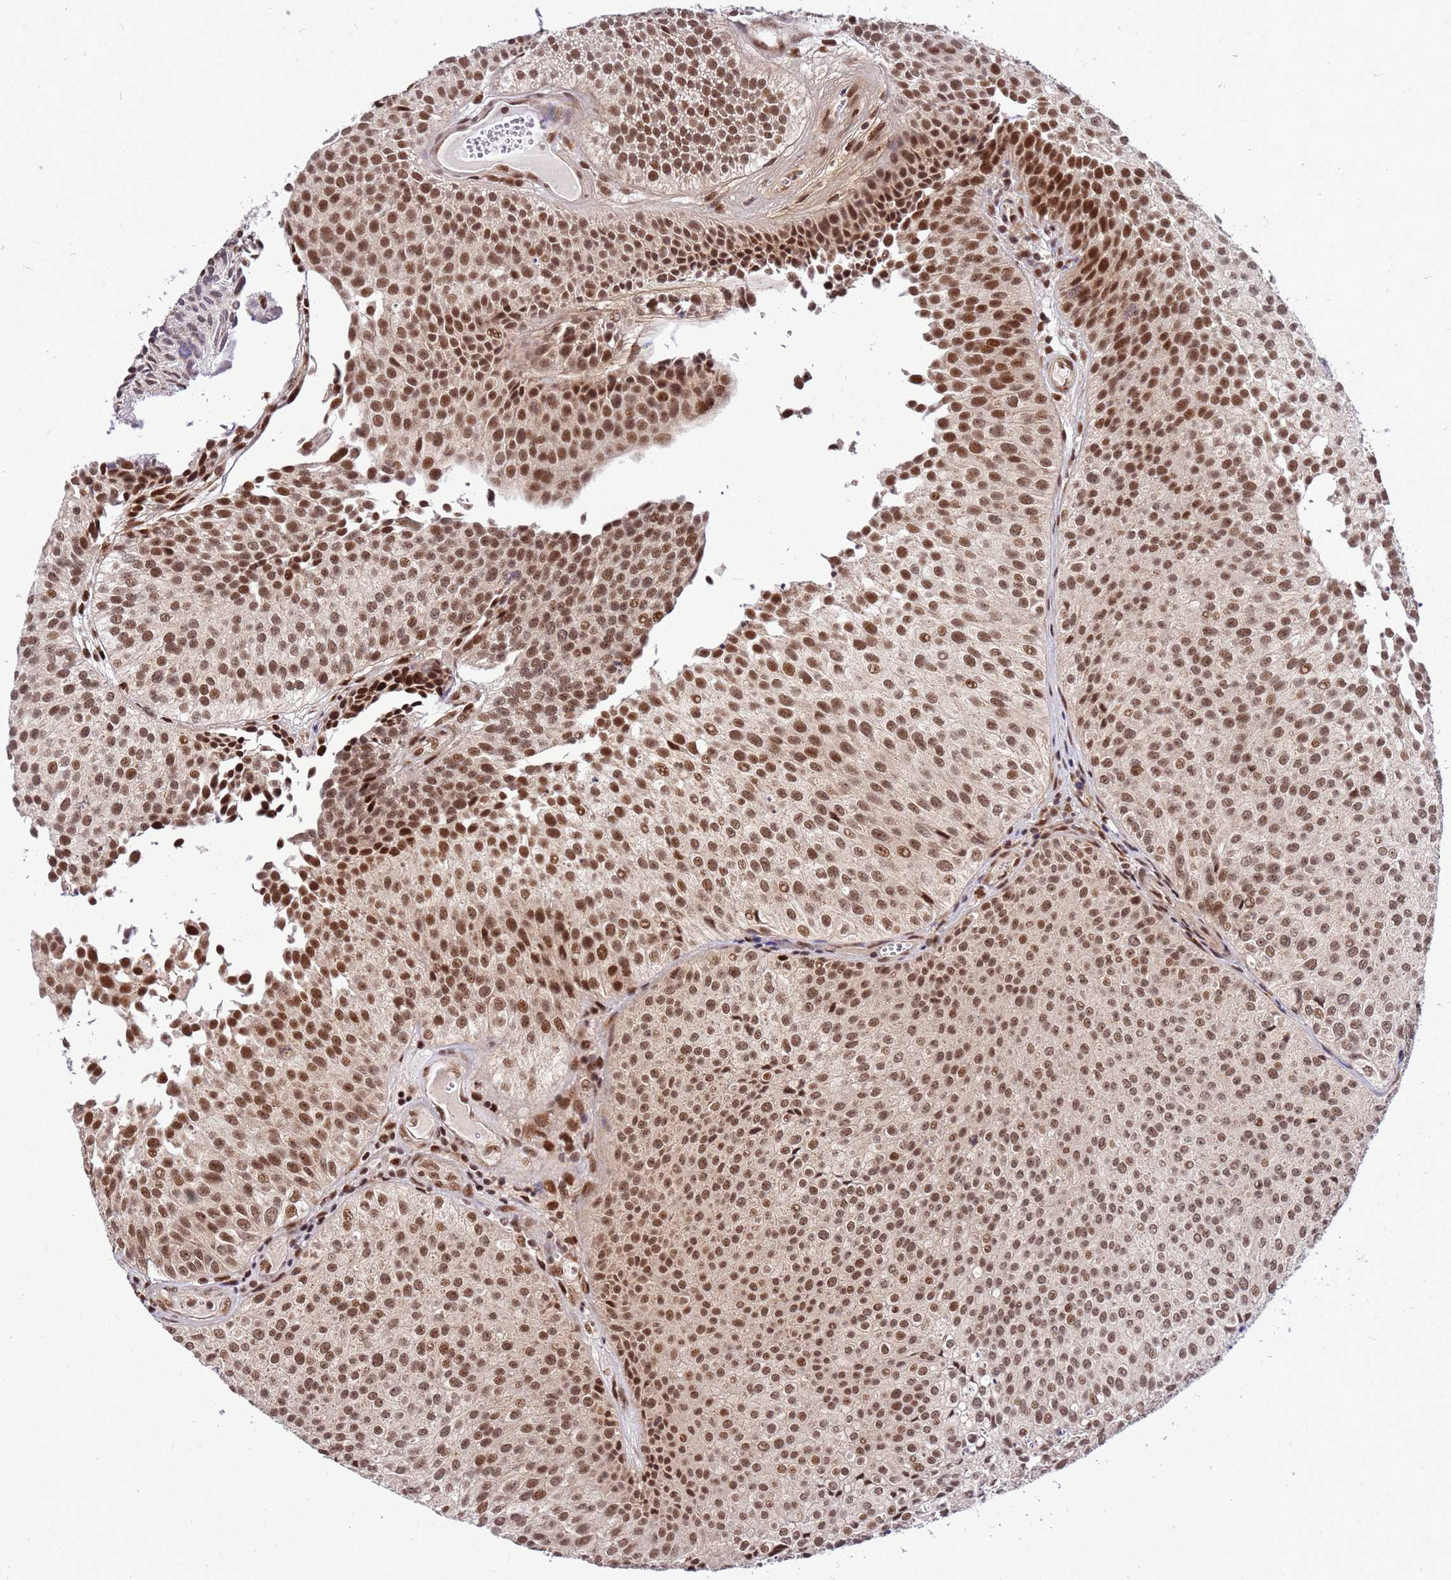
{"staining": {"intensity": "moderate", "quantity": ">75%", "location": "nuclear"}, "tissue": "urothelial cancer", "cell_type": "Tumor cells", "image_type": "cancer", "snomed": [{"axis": "morphology", "description": "Urothelial carcinoma, Low grade"}, {"axis": "topography", "description": "Urinary bladder"}], "caption": "Human urothelial cancer stained for a protein (brown) displays moderate nuclear positive staining in about >75% of tumor cells.", "gene": "NCBP2", "patient": {"sex": "male", "age": 84}}